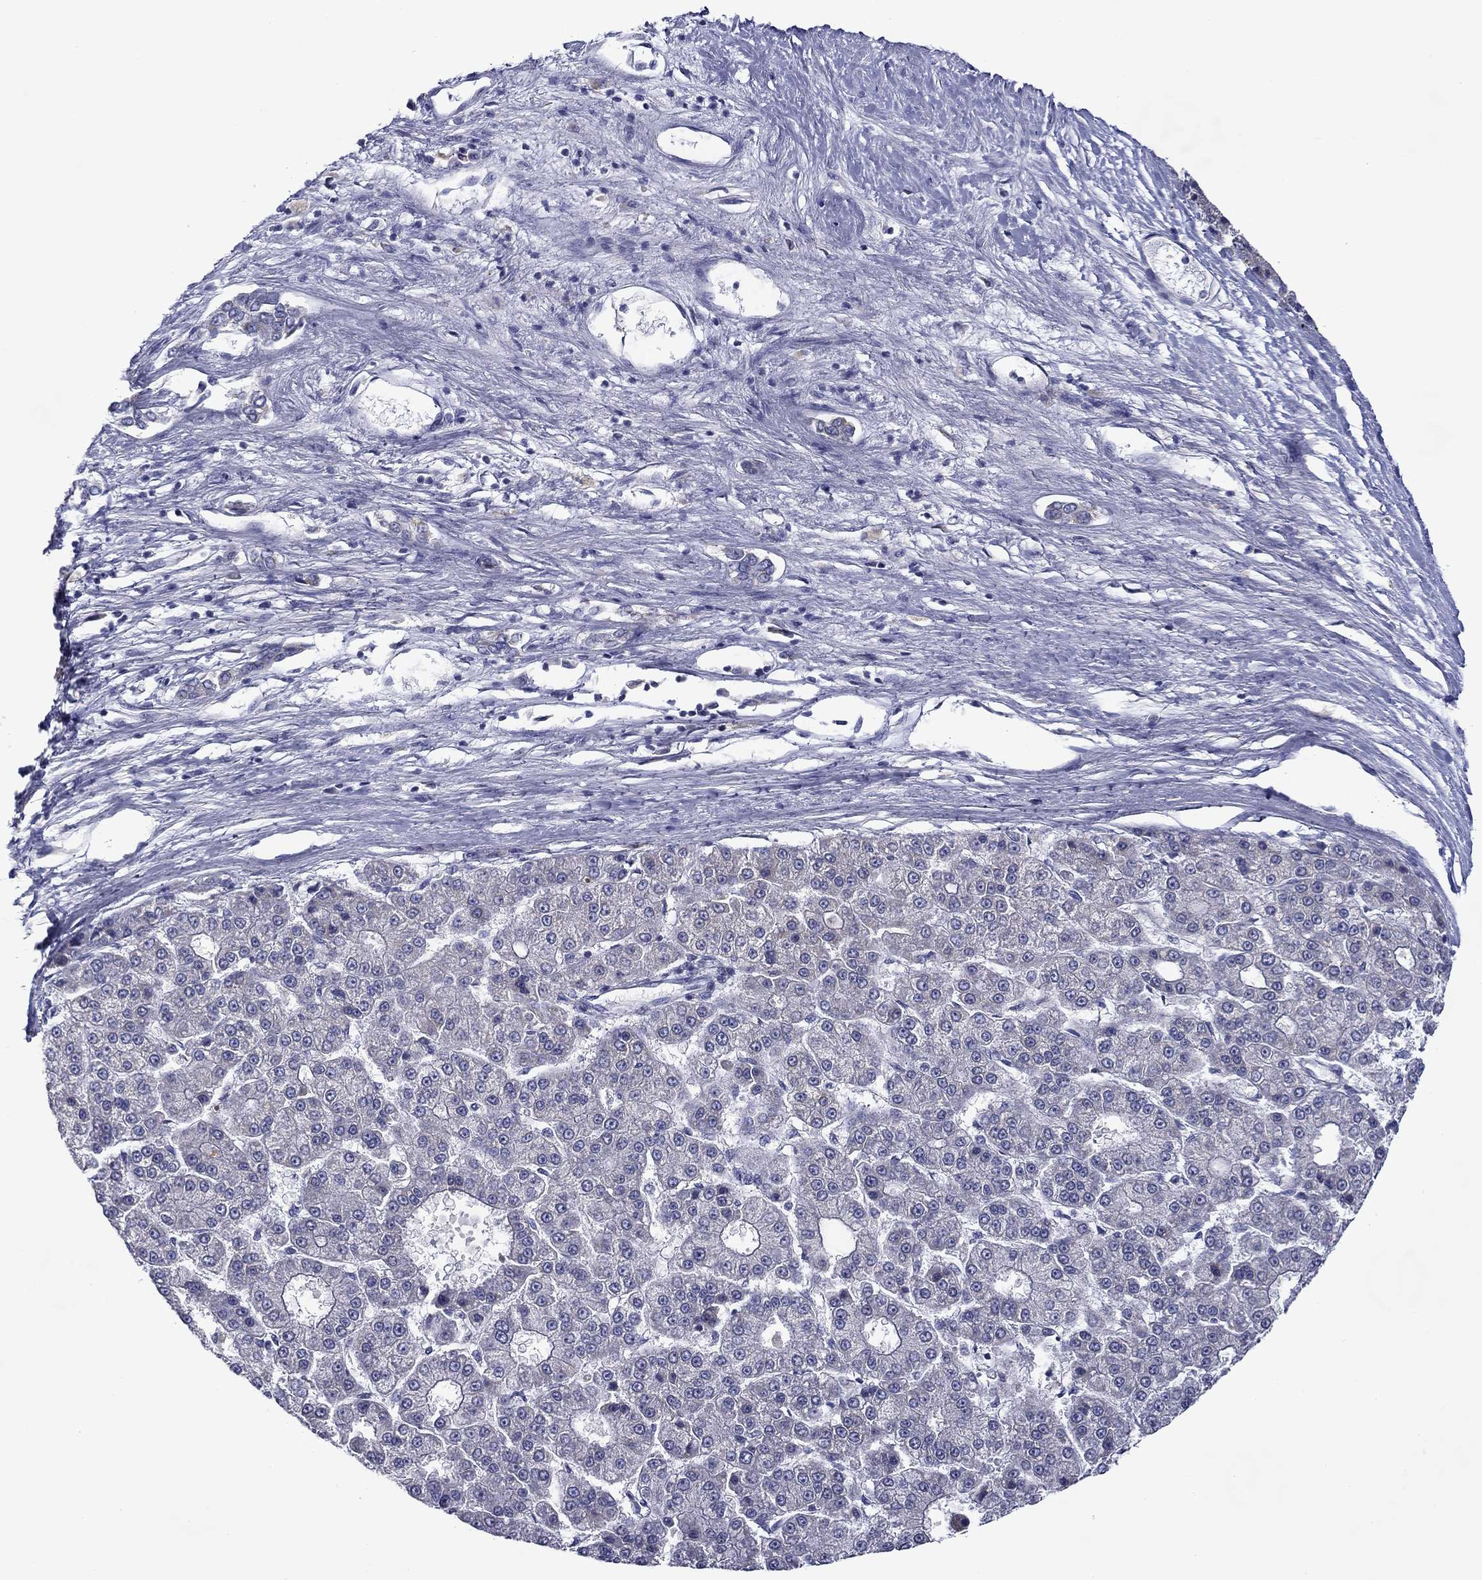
{"staining": {"intensity": "negative", "quantity": "none", "location": "none"}, "tissue": "liver cancer", "cell_type": "Tumor cells", "image_type": "cancer", "snomed": [{"axis": "morphology", "description": "Carcinoma, Hepatocellular, NOS"}, {"axis": "topography", "description": "Liver"}], "caption": "Immunohistochemical staining of human liver cancer (hepatocellular carcinoma) displays no significant positivity in tumor cells.", "gene": "SPATA7", "patient": {"sex": "male", "age": 70}}